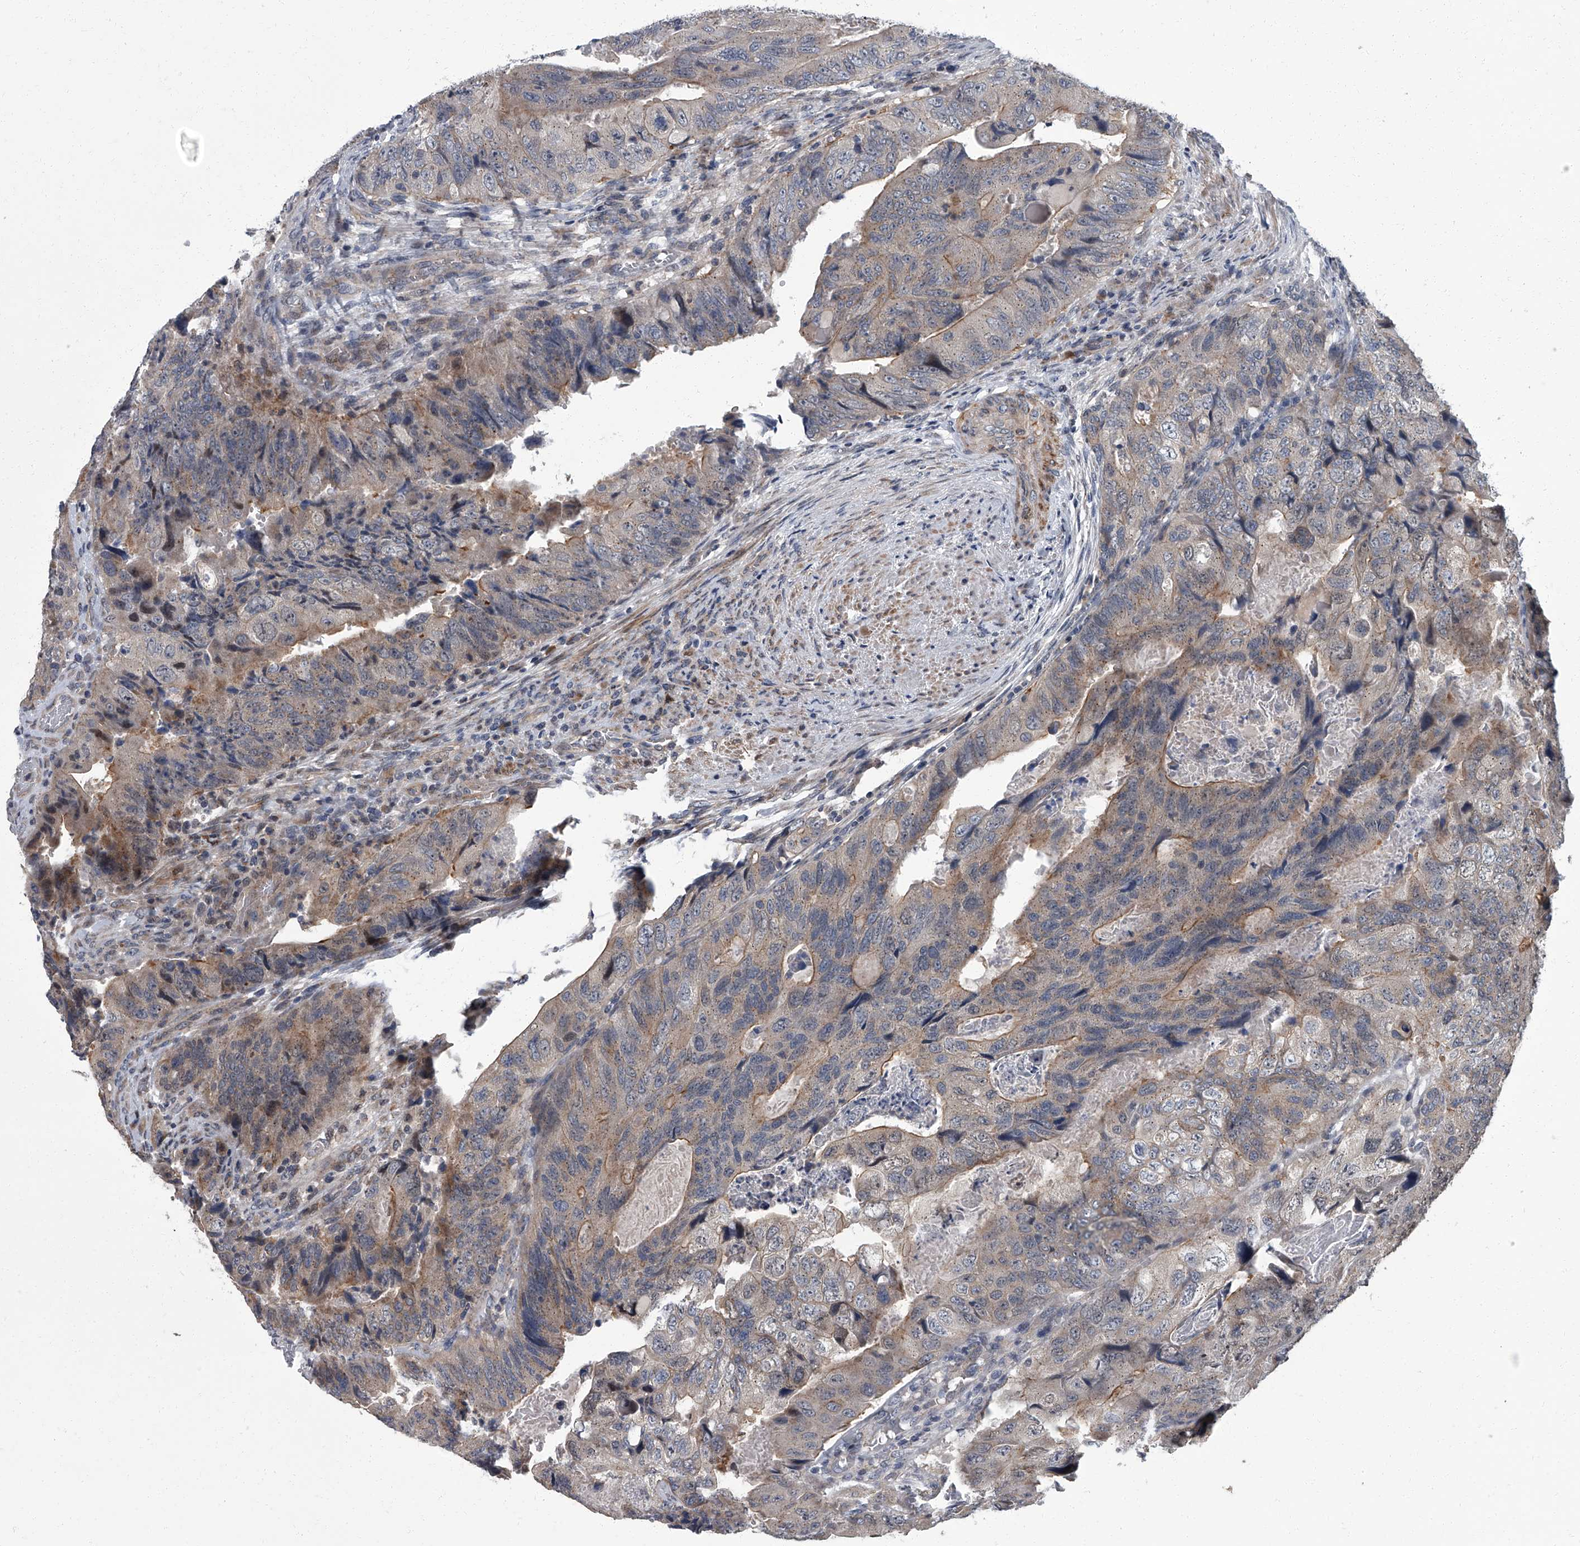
{"staining": {"intensity": "moderate", "quantity": "<25%", "location": "cytoplasmic/membranous"}, "tissue": "colorectal cancer", "cell_type": "Tumor cells", "image_type": "cancer", "snomed": [{"axis": "morphology", "description": "Adenocarcinoma, NOS"}, {"axis": "topography", "description": "Rectum"}], "caption": "Moderate cytoplasmic/membranous protein expression is appreciated in approximately <25% of tumor cells in adenocarcinoma (colorectal).", "gene": "ZNF274", "patient": {"sex": "male", "age": 63}}